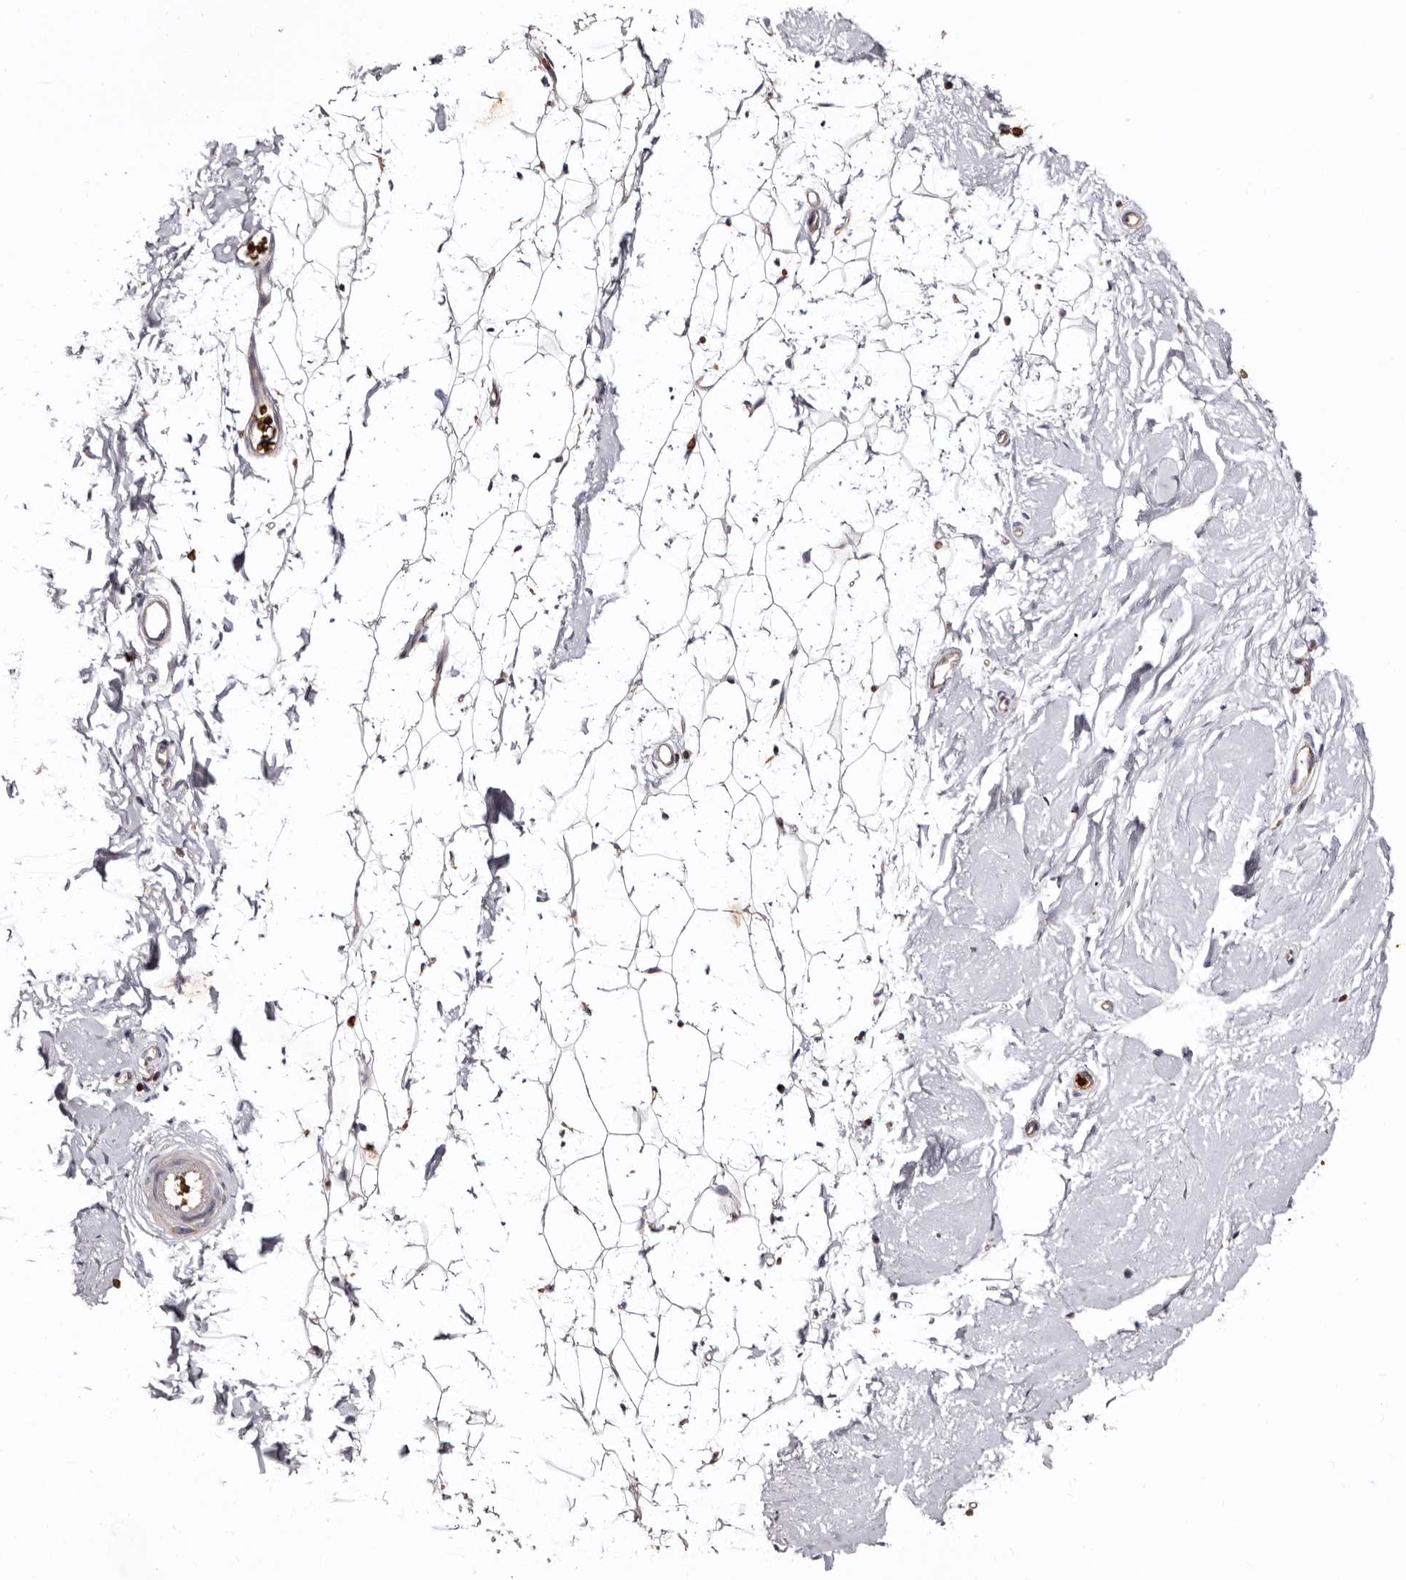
{"staining": {"intensity": "weak", "quantity": "<25%", "location": "cytoplasmic/membranous"}, "tissue": "adipose tissue", "cell_type": "Adipocytes", "image_type": "normal", "snomed": [{"axis": "morphology", "description": "Normal tissue, NOS"}, {"axis": "topography", "description": "Breast"}], "caption": "Immunohistochemistry (IHC) of unremarkable human adipose tissue displays no staining in adipocytes.", "gene": "BAX", "patient": {"sex": "female", "age": 23}}